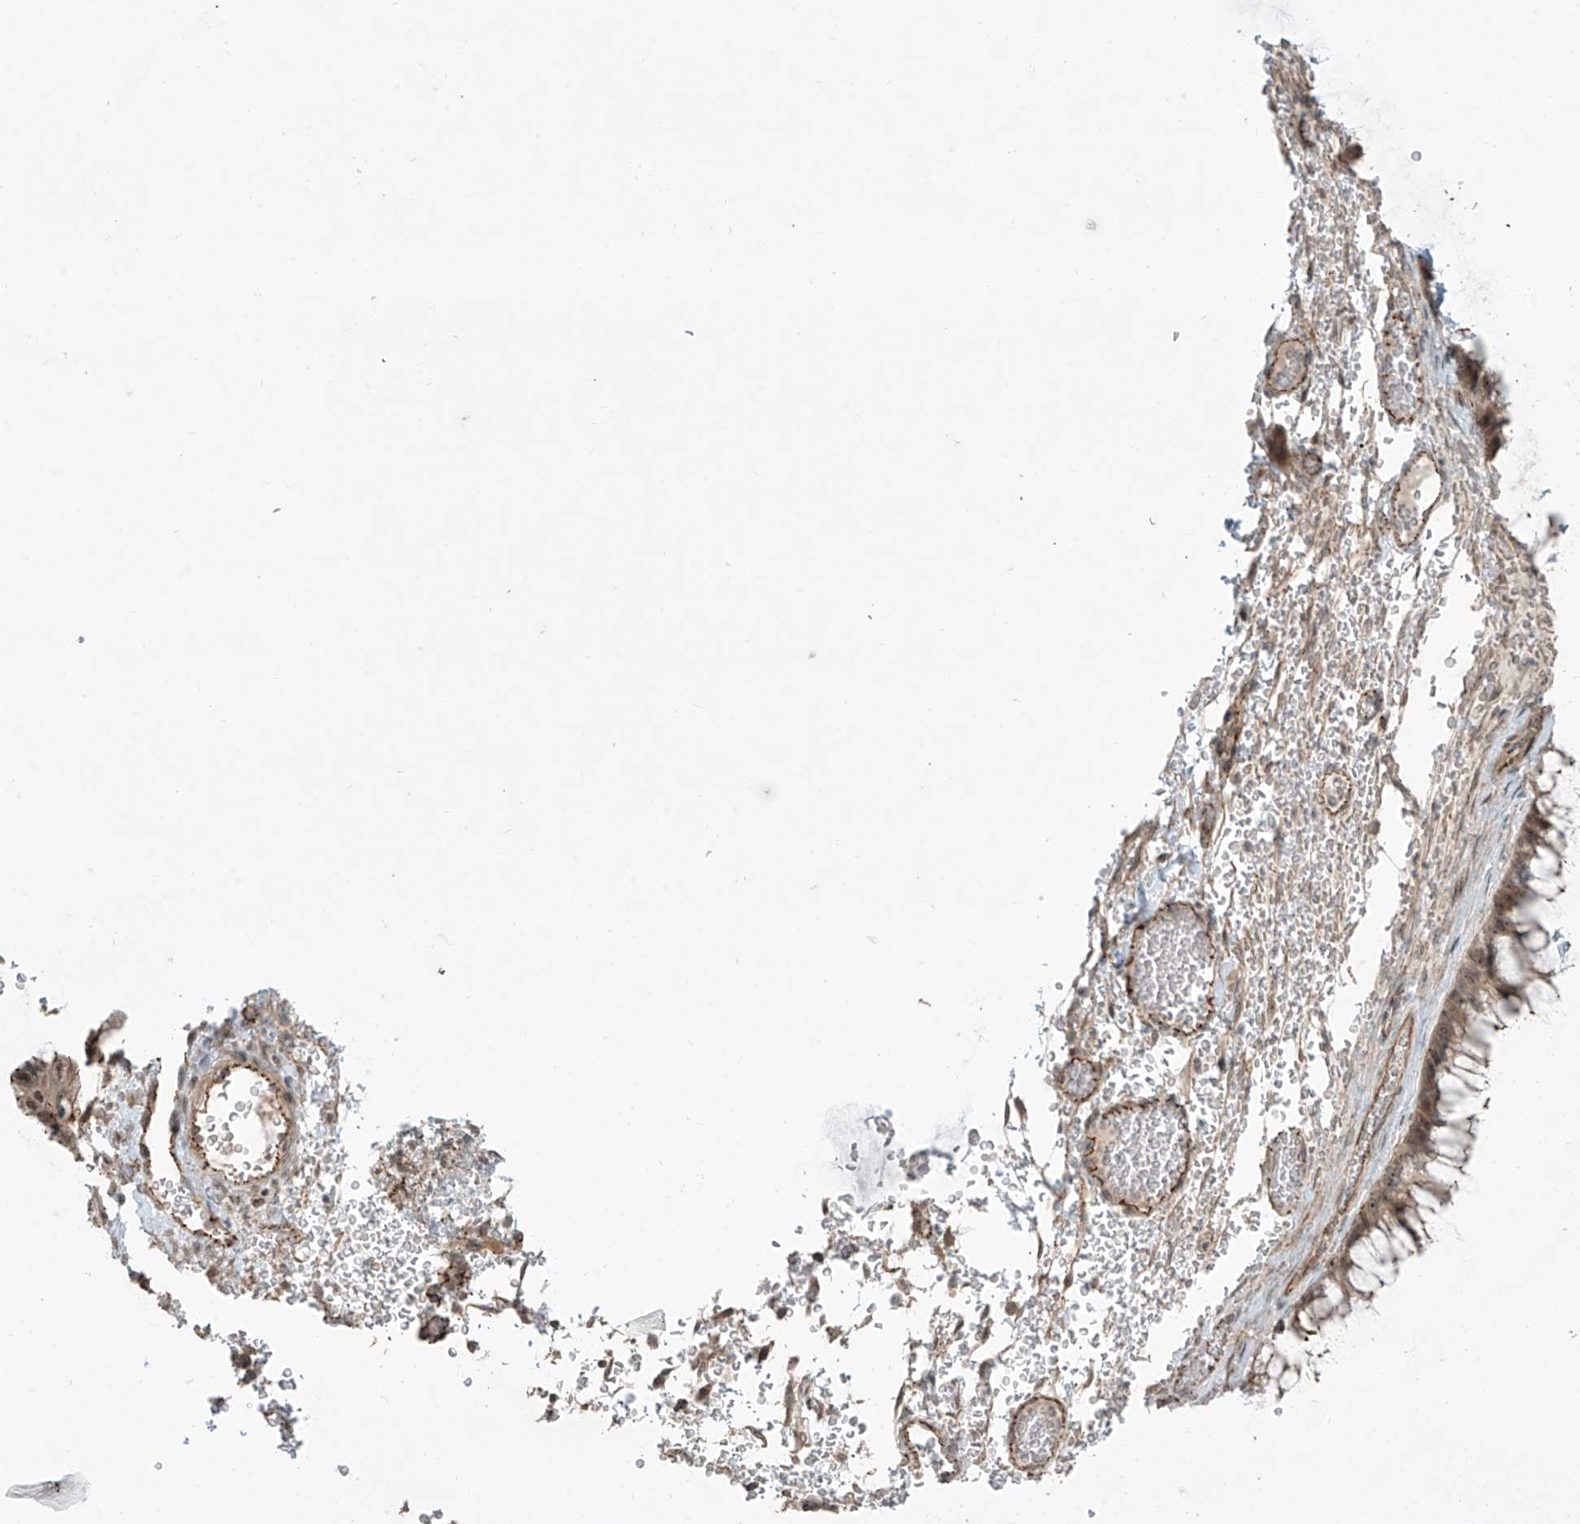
{"staining": {"intensity": "weak", "quantity": ">75%", "location": "cytoplasmic/membranous"}, "tissue": "ovarian cancer", "cell_type": "Tumor cells", "image_type": "cancer", "snomed": [{"axis": "morphology", "description": "Cystadenocarcinoma, mucinous, NOS"}, {"axis": "topography", "description": "Ovary"}], "caption": "Ovarian mucinous cystadenocarcinoma tissue displays weak cytoplasmic/membranous expression in about >75% of tumor cells", "gene": "ZNF16", "patient": {"sex": "female", "age": 37}}